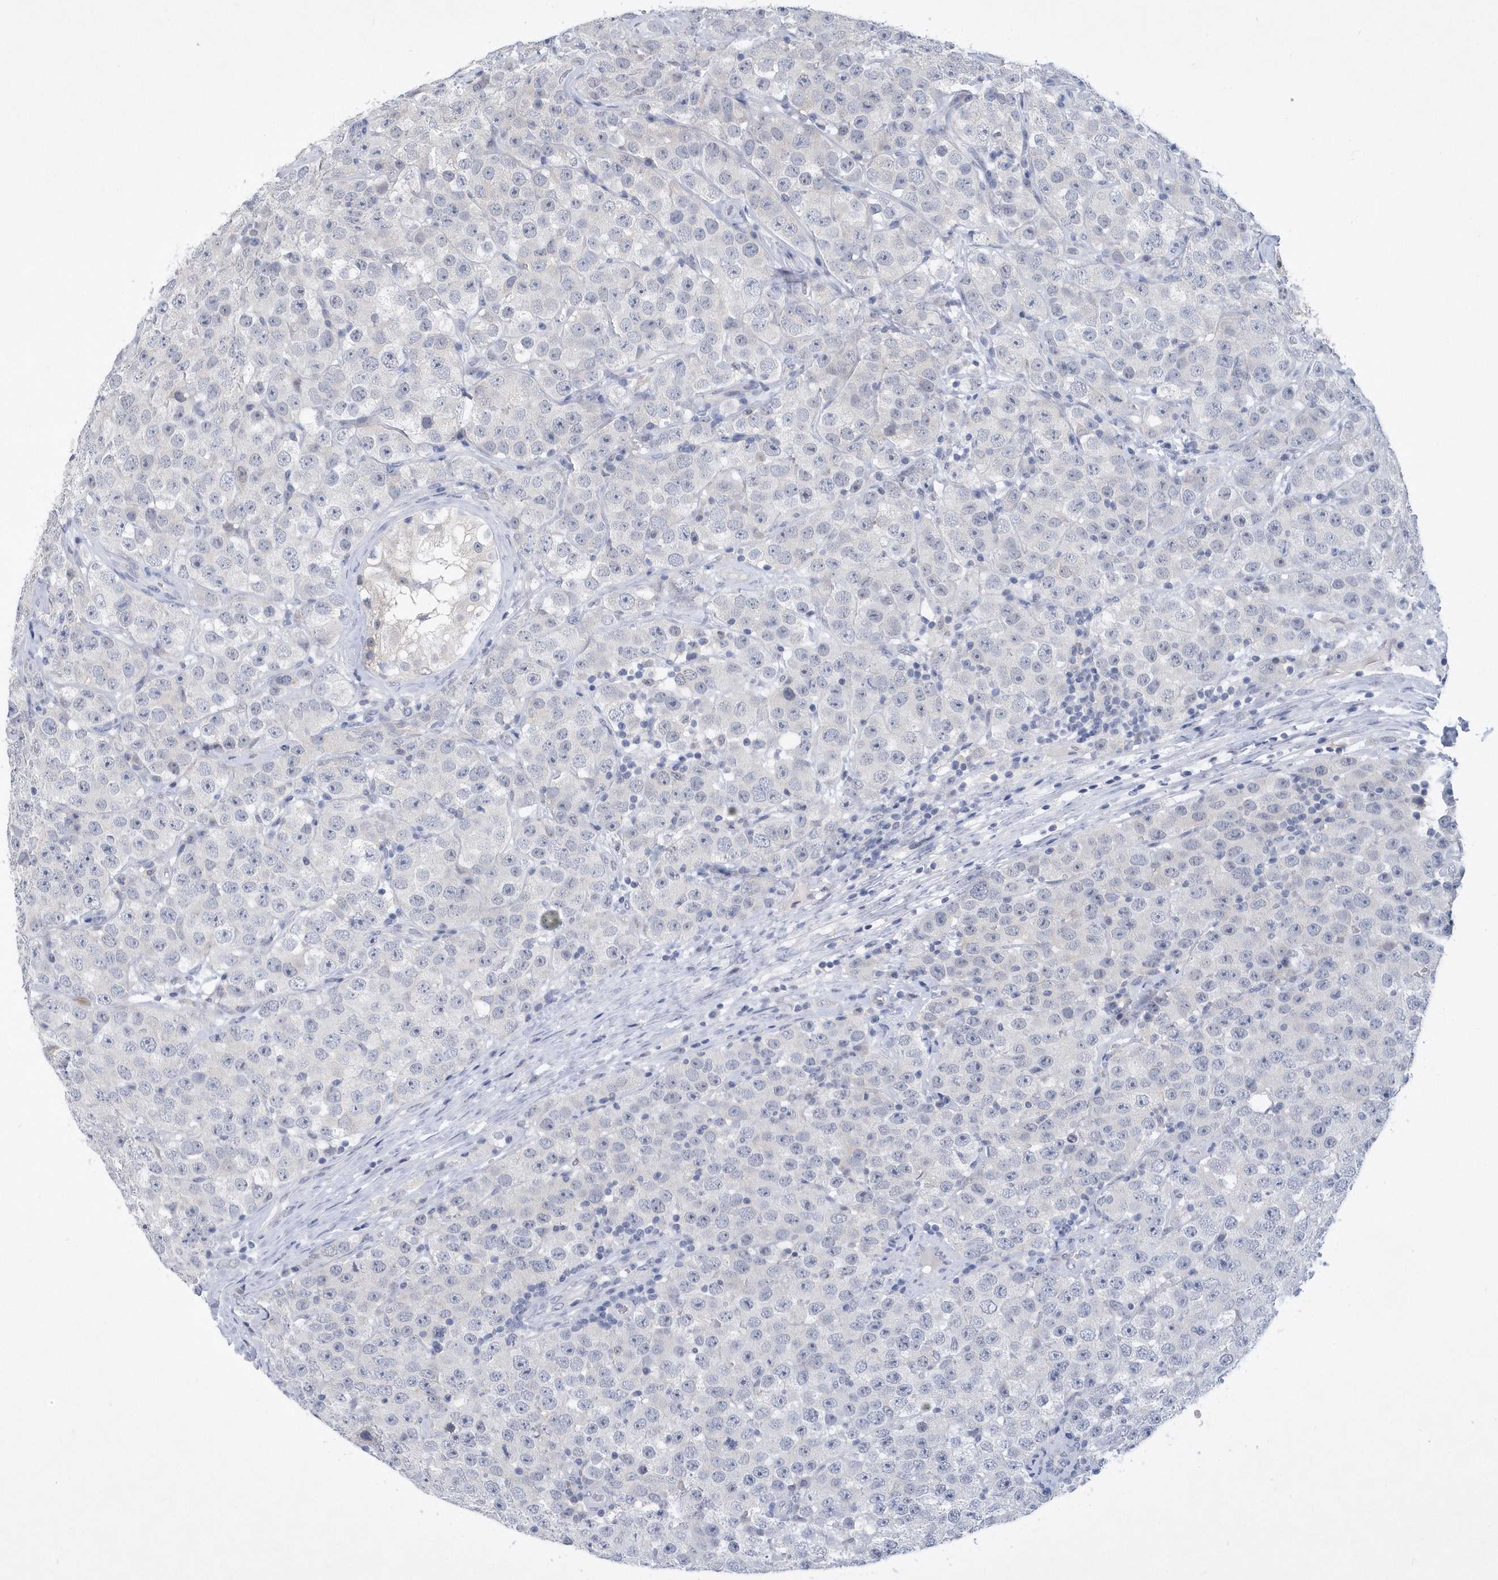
{"staining": {"intensity": "negative", "quantity": "none", "location": "none"}, "tissue": "testis cancer", "cell_type": "Tumor cells", "image_type": "cancer", "snomed": [{"axis": "morphology", "description": "Seminoma, NOS"}, {"axis": "topography", "description": "Testis"}], "caption": "The micrograph exhibits no staining of tumor cells in testis seminoma.", "gene": "SRGAP3", "patient": {"sex": "male", "age": 28}}